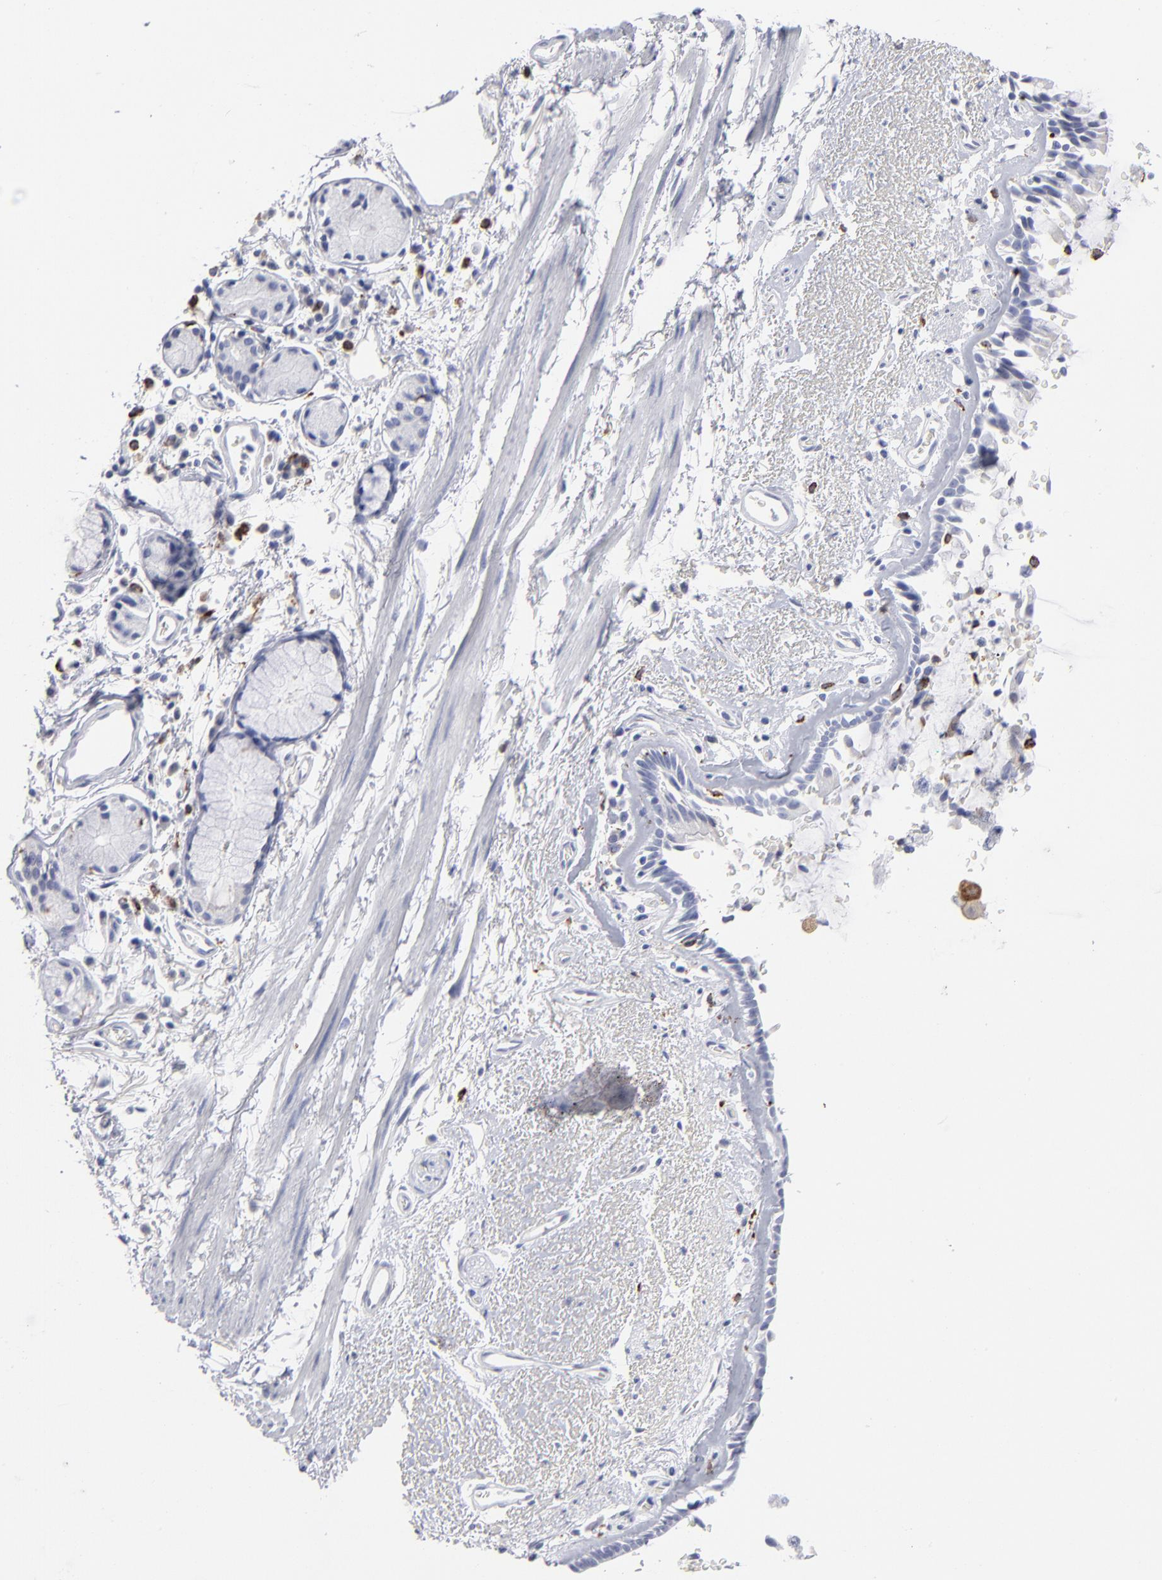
{"staining": {"intensity": "negative", "quantity": "none", "location": "none"}, "tissue": "bronchus", "cell_type": "Respiratory epithelial cells", "image_type": "normal", "snomed": [{"axis": "morphology", "description": "Normal tissue, NOS"}, {"axis": "morphology", "description": "Adenocarcinoma, NOS"}, {"axis": "topography", "description": "Bronchus"}, {"axis": "topography", "description": "Lung"}], "caption": "Respiratory epithelial cells are negative for brown protein staining in benign bronchus. (DAB (3,3'-diaminobenzidine) immunohistochemistry (IHC), high magnification).", "gene": "CD180", "patient": {"sex": "male", "age": 71}}